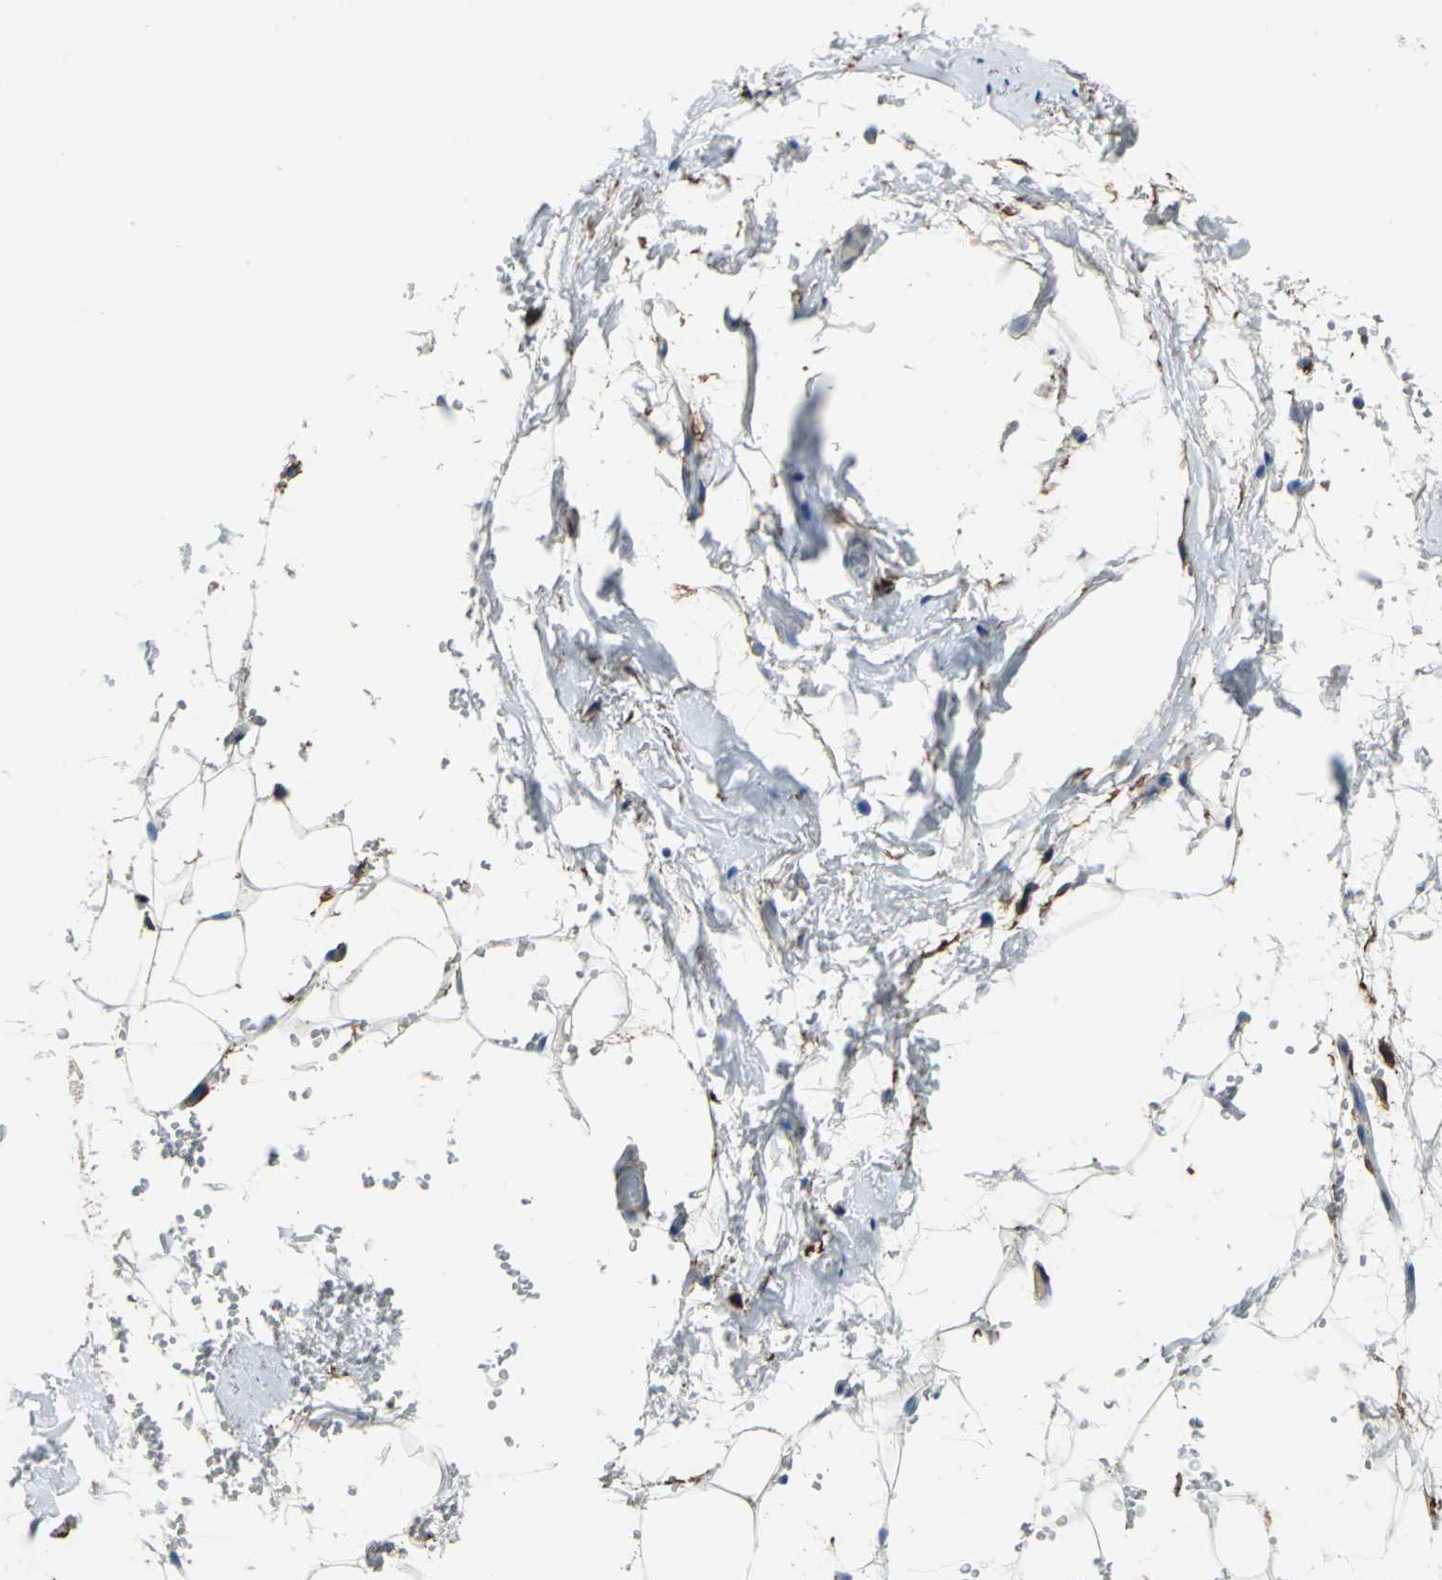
{"staining": {"intensity": "negative", "quantity": "none", "location": "none"}, "tissue": "breast", "cell_type": "Adipocytes", "image_type": "normal", "snomed": [{"axis": "morphology", "description": "Normal tissue, NOS"}, {"axis": "topography", "description": "Breast"}, {"axis": "topography", "description": "Soft tissue"}], "caption": "Protein analysis of unremarkable breast shows no significant positivity in adipocytes.", "gene": "CD44", "patient": {"sex": "female", "age": 75}}